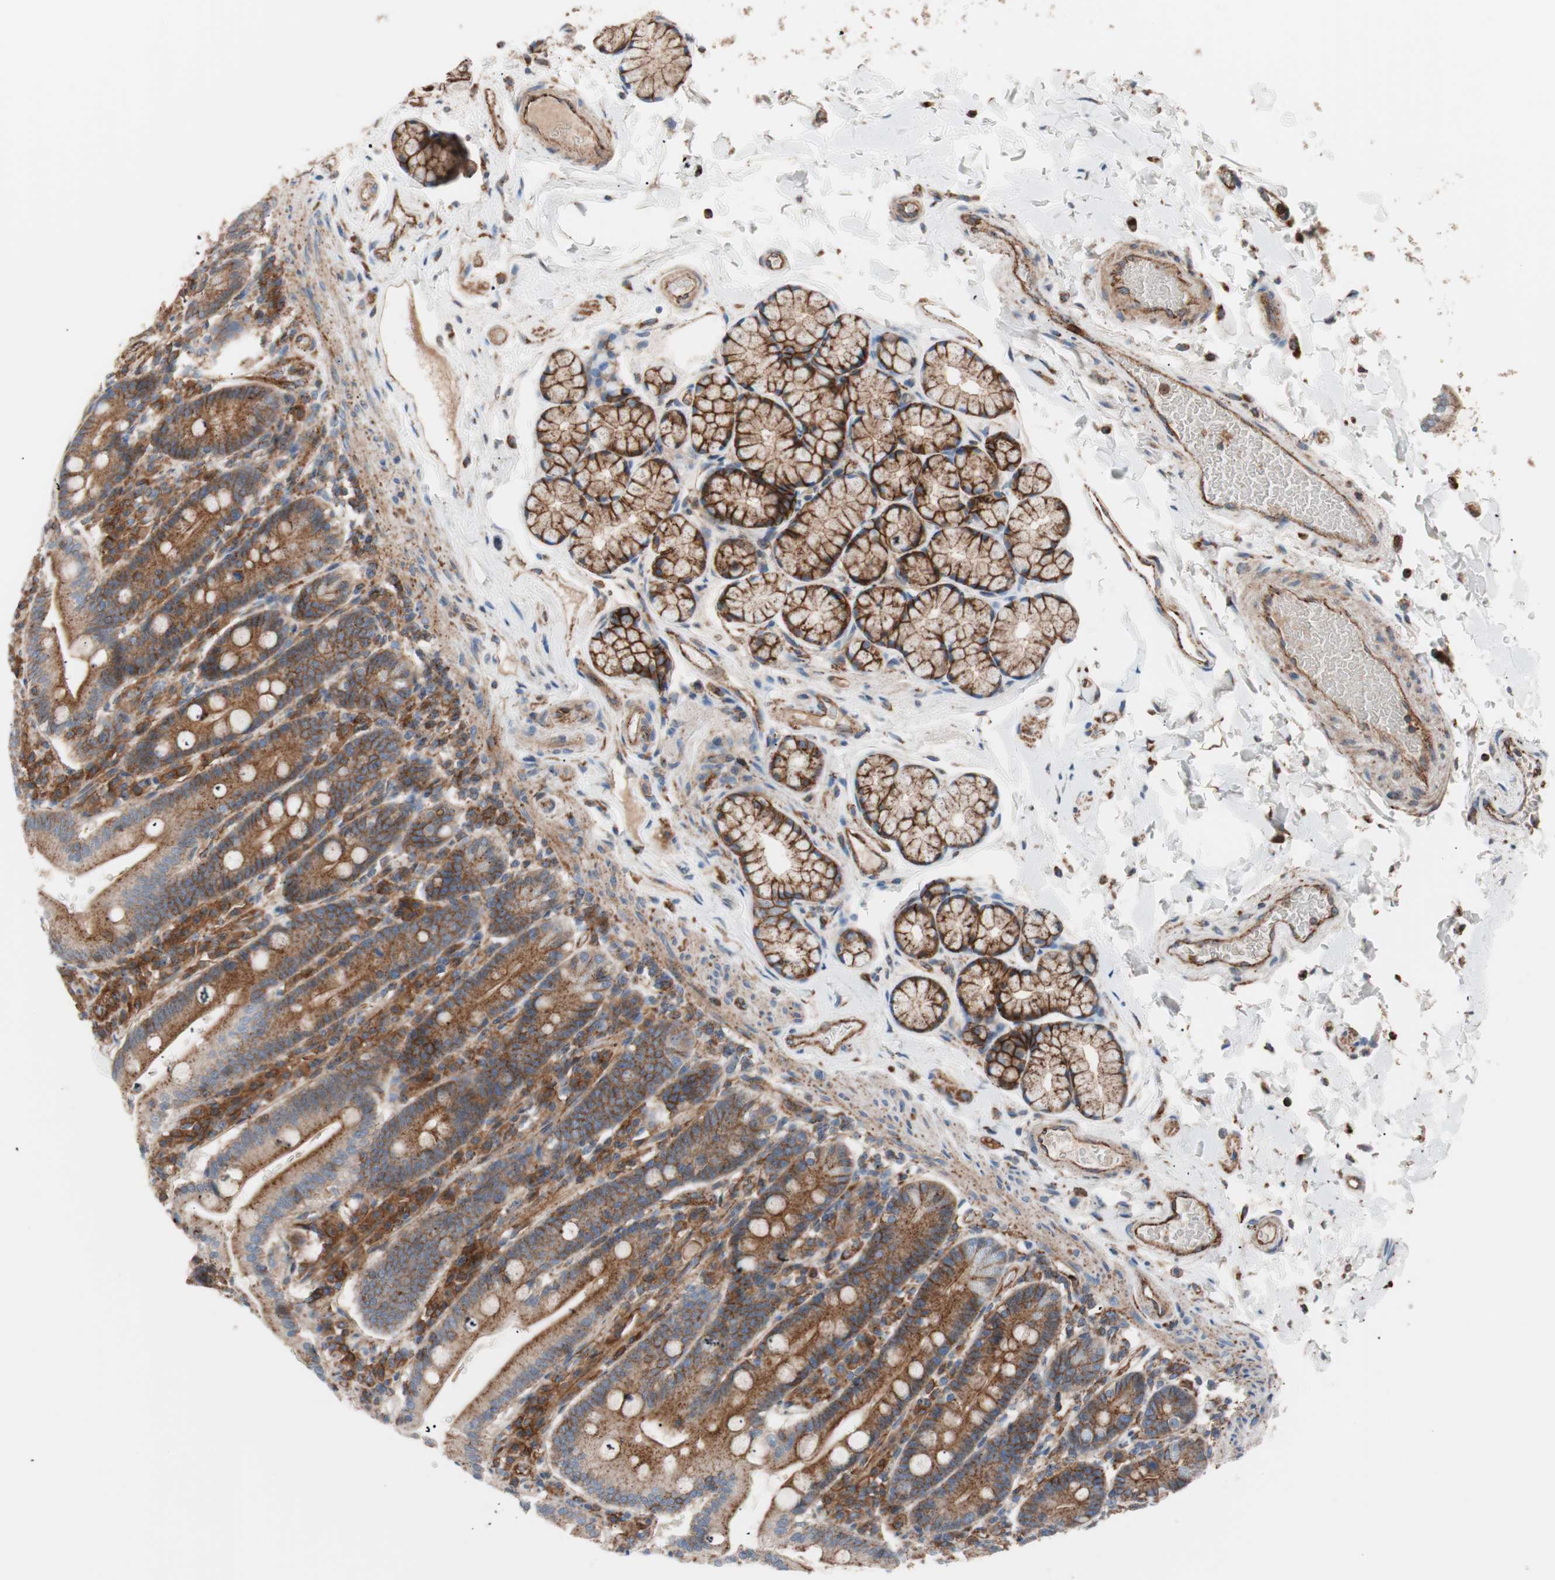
{"staining": {"intensity": "strong", "quantity": ">75%", "location": "cytoplasmic/membranous"}, "tissue": "duodenum", "cell_type": "Glandular cells", "image_type": "normal", "snomed": [{"axis": "morphology", "description": "Normal tissue, NOS"}, {"axis": "topography", "description": "Small intestine, NOS"}], "caption": "A high amount of strong cytoplasmic/membranous positivity is appreciated in about >75% of glandular cells in benign duodenum. The staining was performed using DAB to visualize the protein expression in brown, while the nuclei were stained in blue with hematoxylin (Magnification: 20x).", "gene": "FLOT2", "patient": {"sex": "female", "age": 71}}